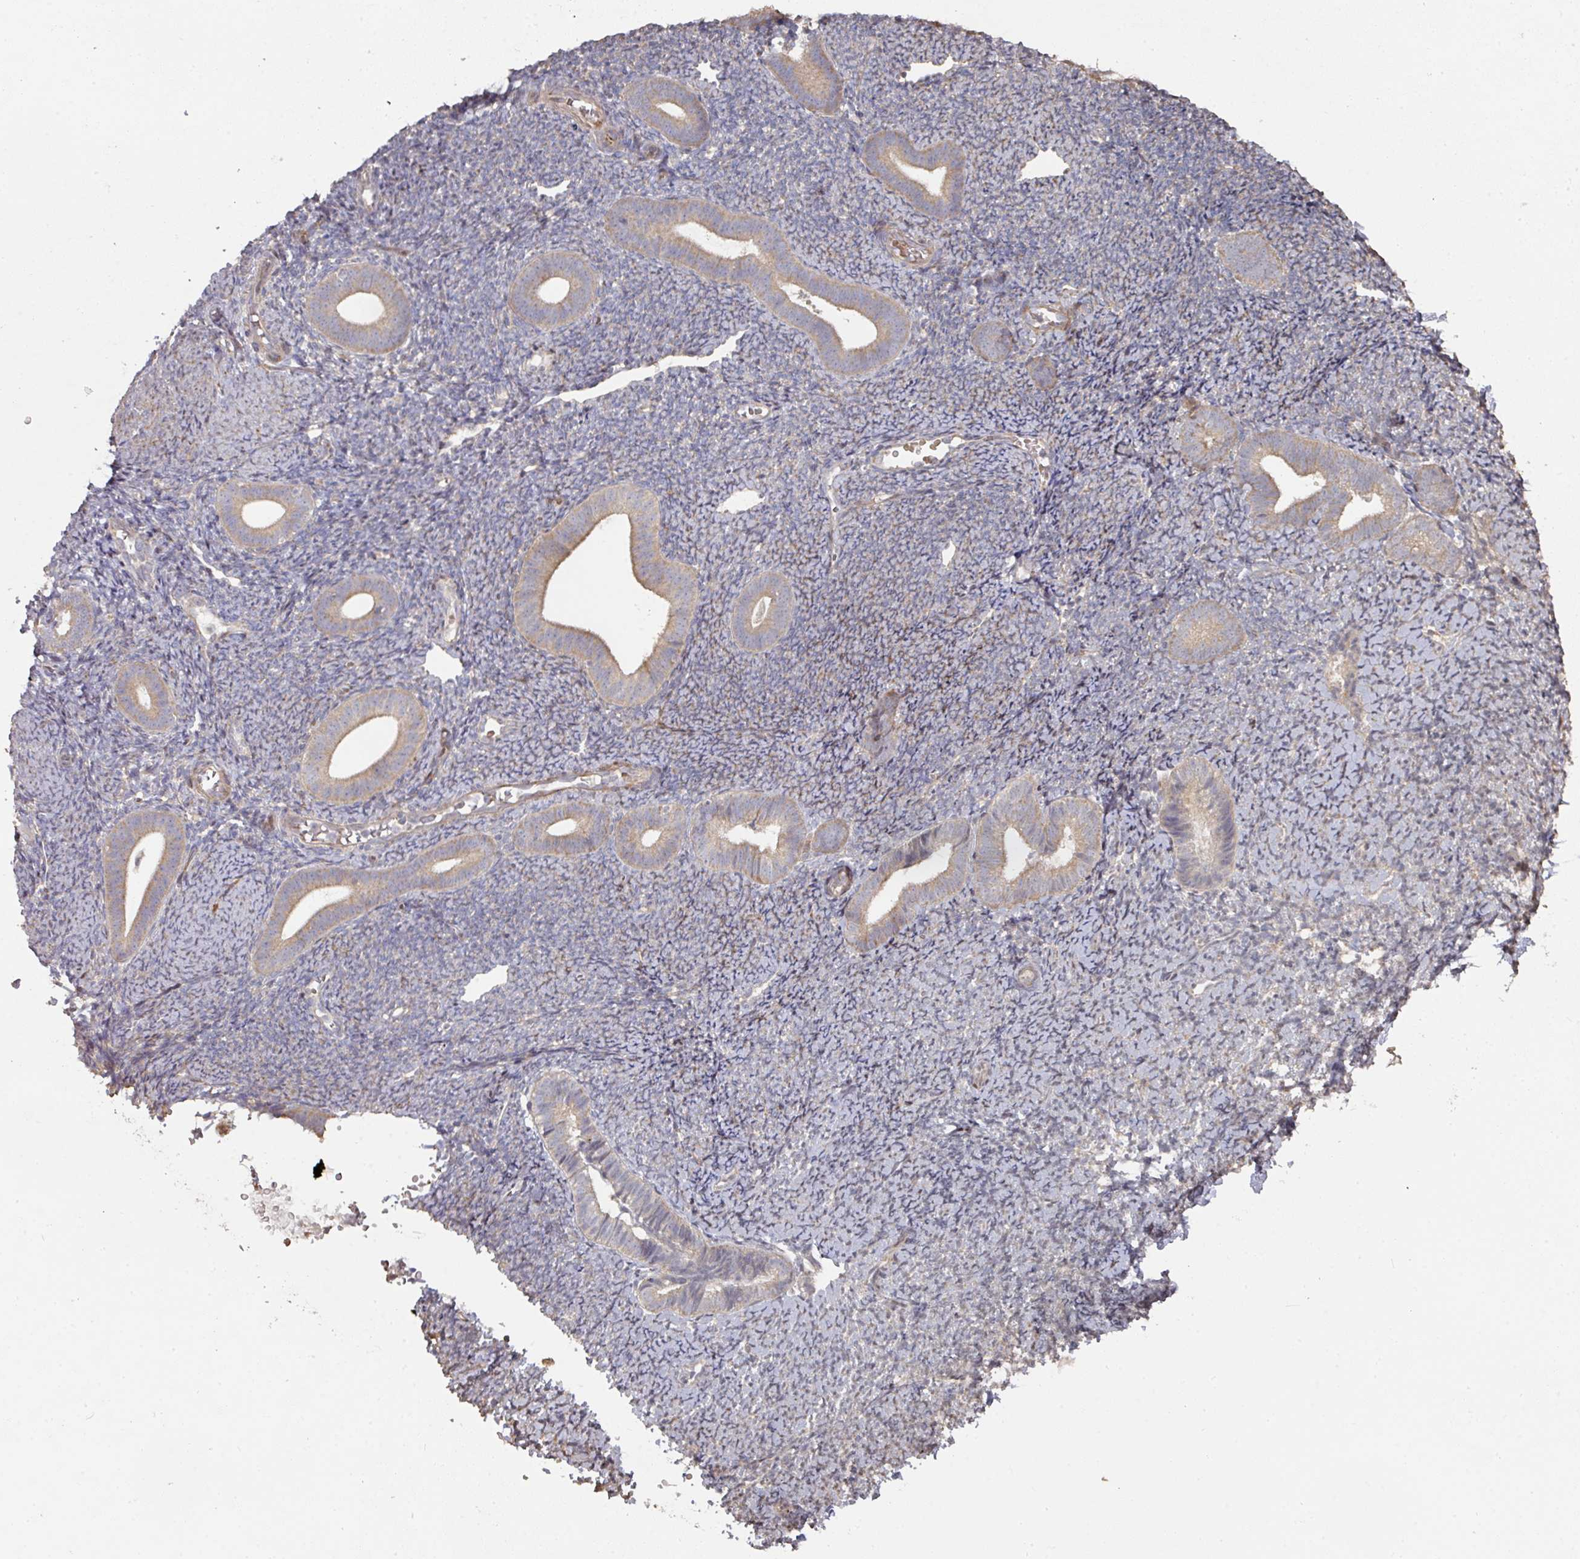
{"staining": {"intensity": "weak", "quantity": "25%-75%", "location": "cytoplasmic/membranous"}, "tissue": "endometrium", "cell_type": "Cells in endometrial stroma", "image_type": "normal", "snomed": [{"axis": "morphology", "description": "Normal tissue, NOS"}, {"axis": "topography", "description": "Endometrium"}], "caption": "High-power microscopy captured an immunohistochemistry image of normal endometrium, revealing weak cytoplasmic/membranous staining in approximately 25%-75% of cells in endometrial stroma.", "gene": "CA7", "patient": {"sex": "female", "age": 39}}